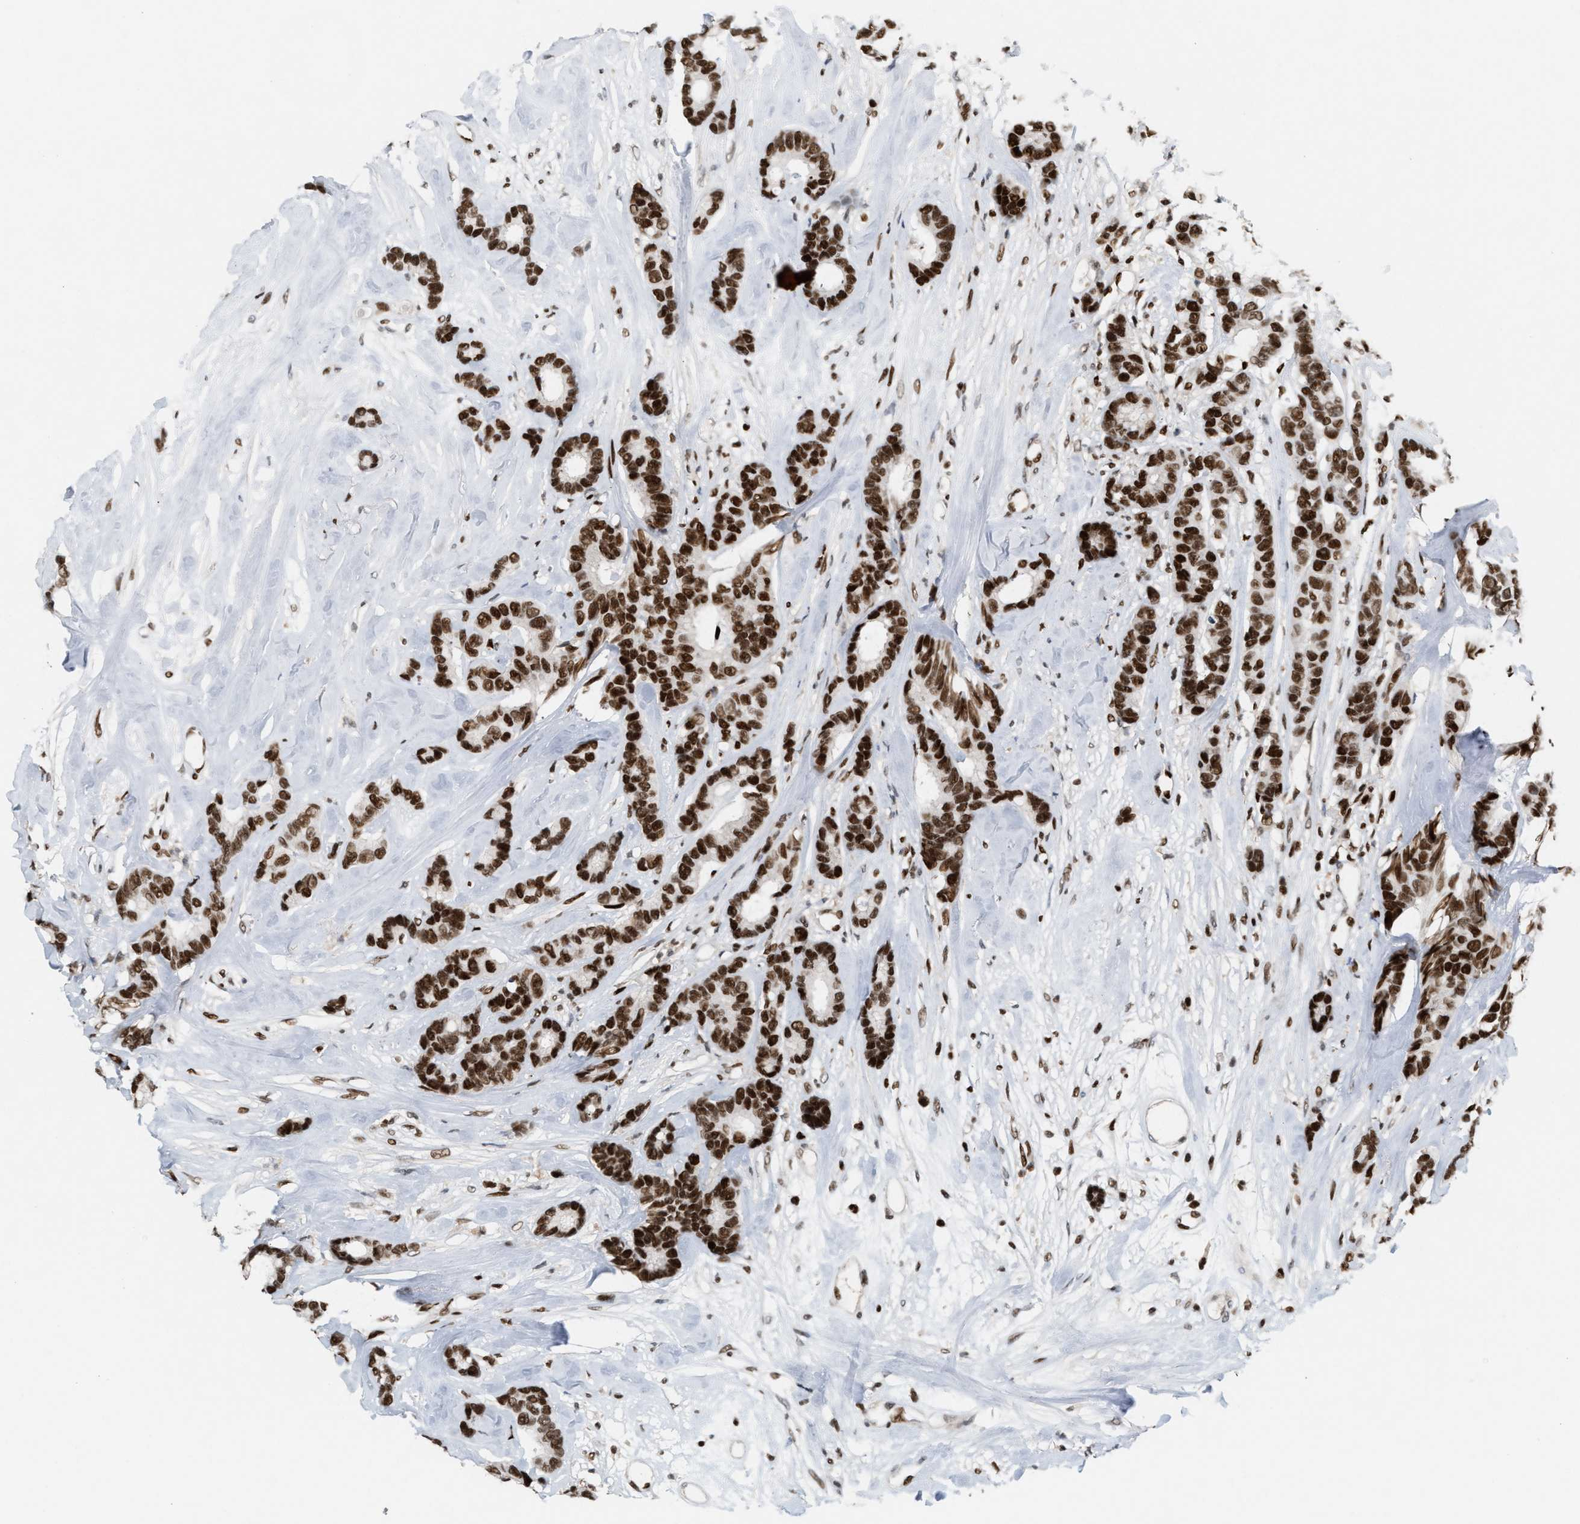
{"staining": {"intensity": "strong", "quantity": ">75%", "location": "nuclear"}, "tissue": "breast cancer", "cell_type": "Tumor cells", "image_type": "cancer", "snomed": [{"axis": "morphology", "description": "Duct carcinoma"}, {"axis": "topography", "description": "Breast"}], "caption": "An image of human breast infiltrating ductal carcinoma stained for a protein exhibits strong nuclear brown staining in tumor cells. The protein is shown in brown color, while the nuclei are stained blue.", "gene": "RNASEK-C17orf49", "patient": {"sex": "female", "age": 87}}